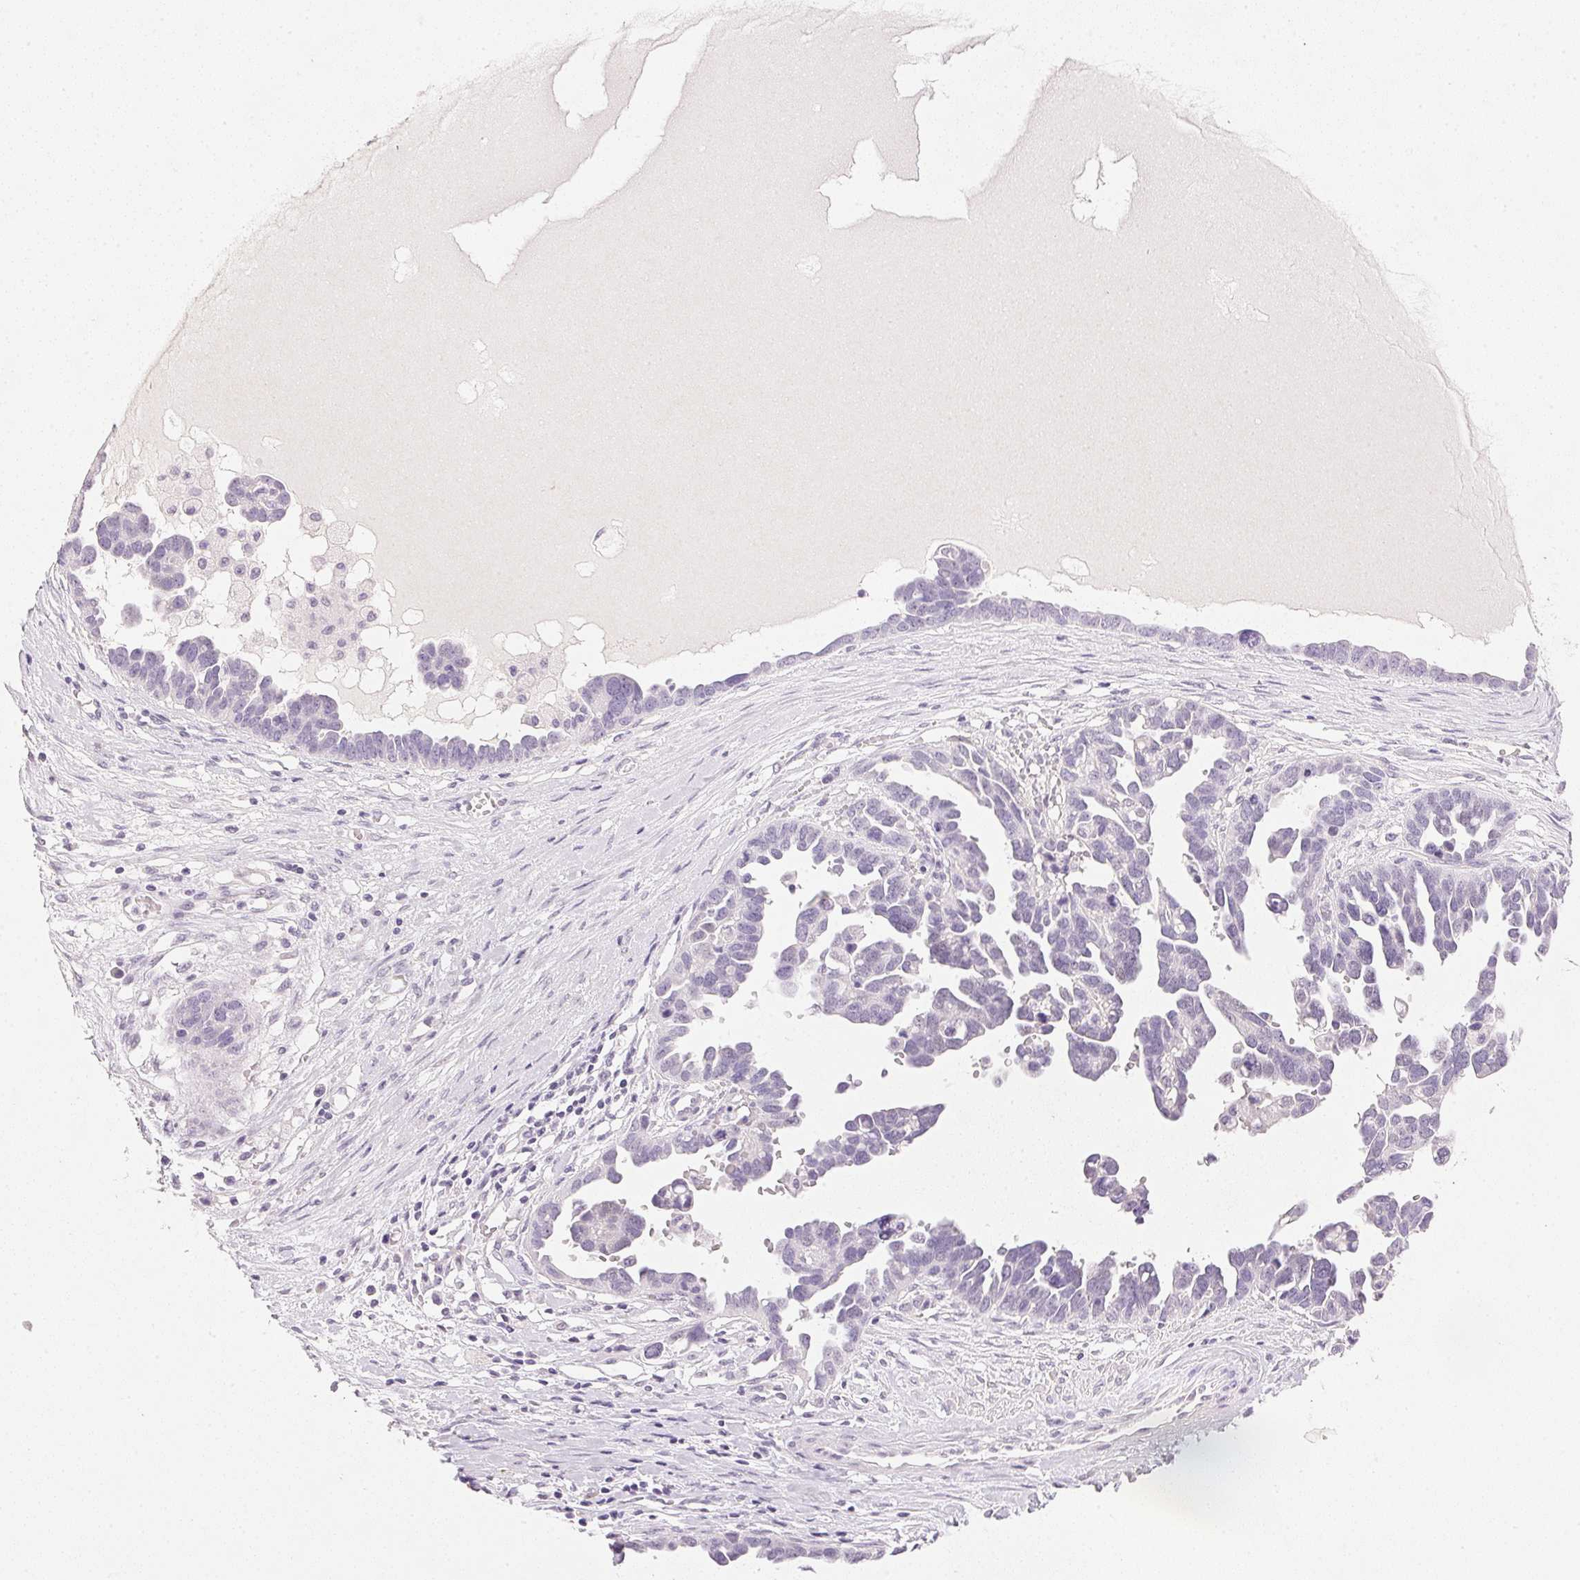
{"staining": {"intensity": "negative", "quantity": "none", "location": "none"}, "tissue": "ovarian cancer", "cell_type": "Tumor cells", "image_type": "cancer", "snomed": [{"axis": "morphology", "description": "Cystadenocarcinoma, serous, NOS"}, {"axis": "topography", "description": "Ovary"}], "caption": "The histopathology image reveals no staining of tumor cells in ovarian cancer. (DAB immunohistochemistry with hematoxylin counter stain).", "gene": "IGFBP1", "patient": {"sex": "female", "age": 54}}